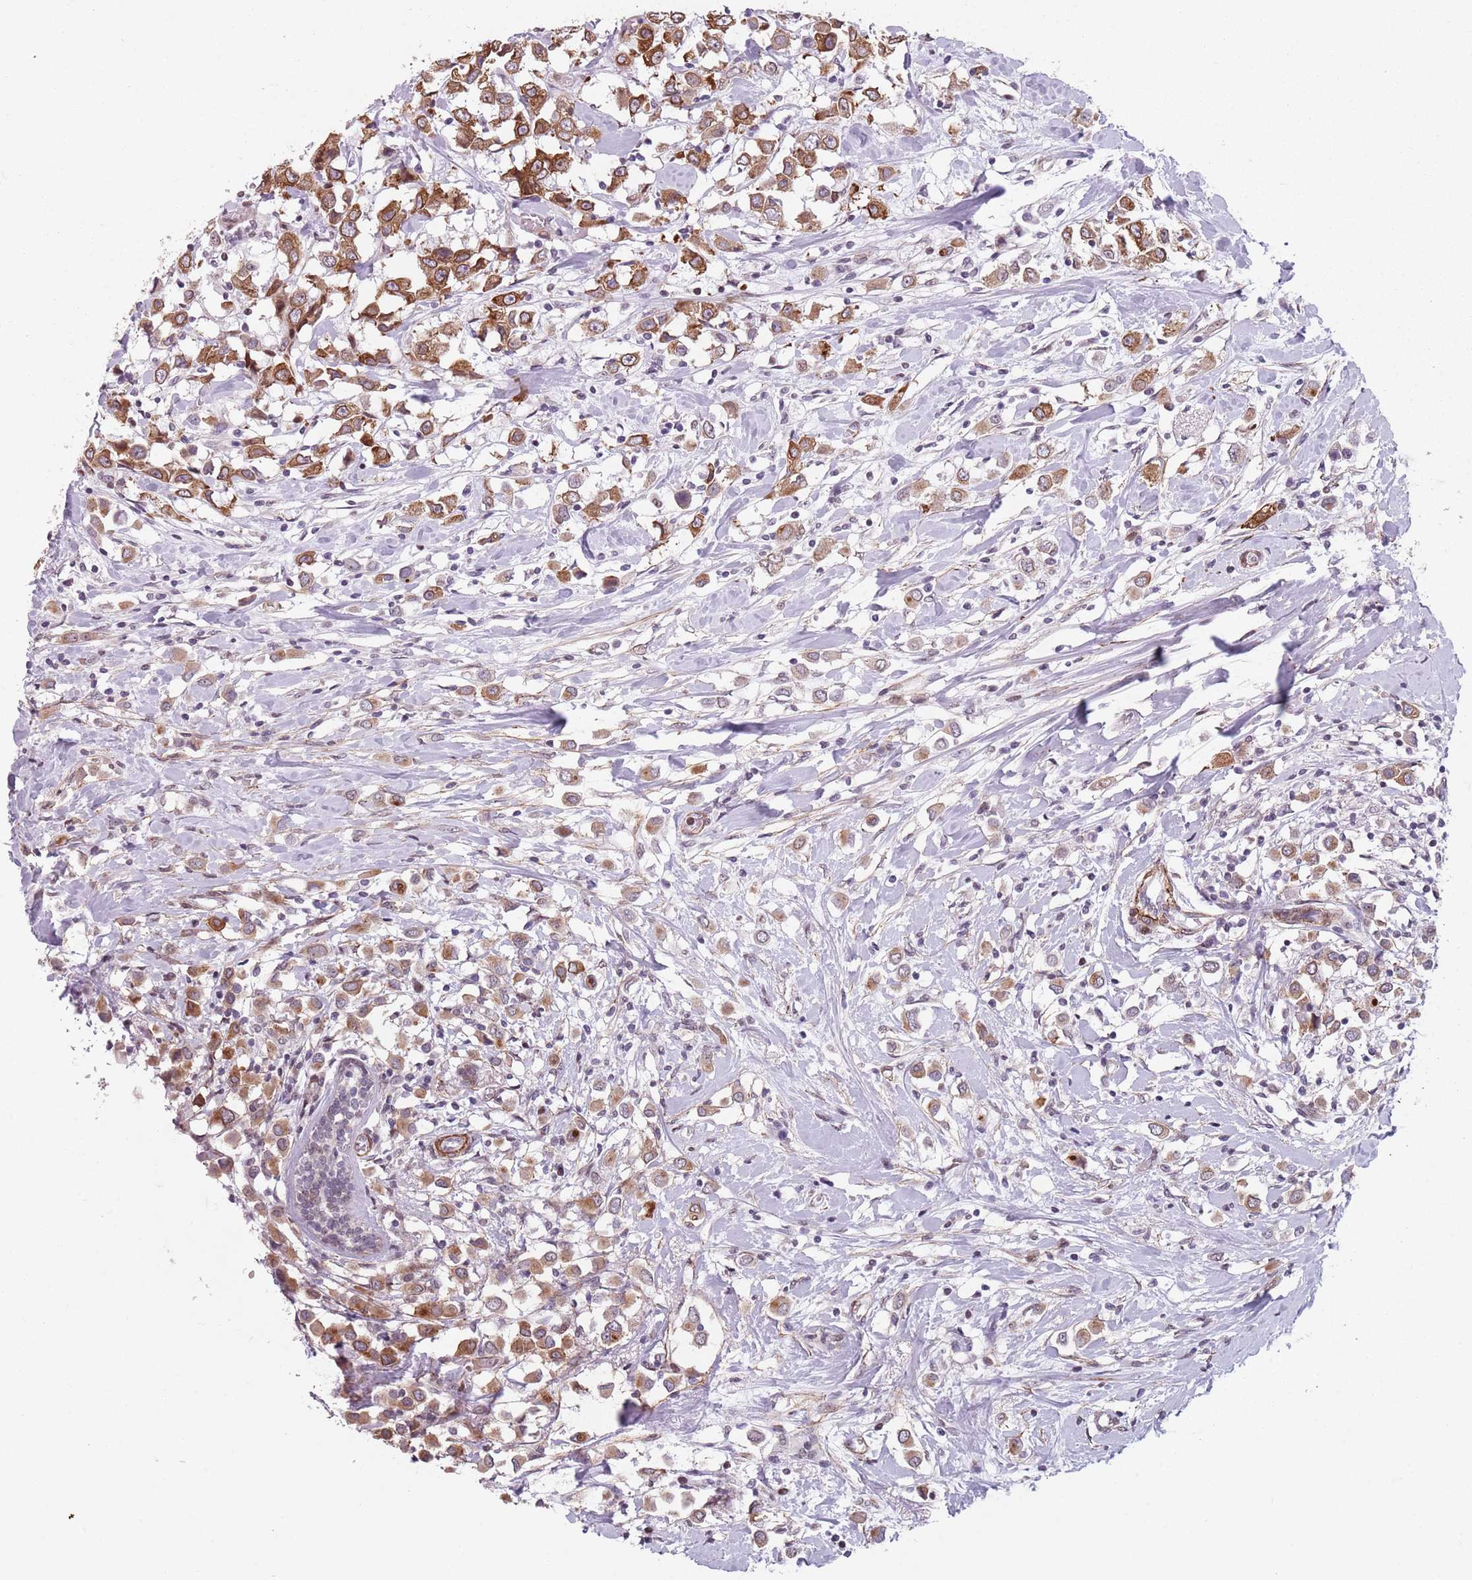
{"staining": {"intensity": "moderate", "quantity": ">75%", "location": "cytoplasmic/membranous"}, "tissue": "breast cancer", "cell_type": "Tumor cells", "image_type": "cancer", "snomed": [{"axis": "morphology", "description": "Duct carcinoma"}, {"axis": "topography", "description": "Breast"}], "caption": "Protein staining of intraductal carcinoma (breast) tissue reveals moderate cytoplasmic/membranous positivity in approximately >75% of tumor cells.", "gene": "TMC4", "patient": {"sex": "female", "age": 61}}